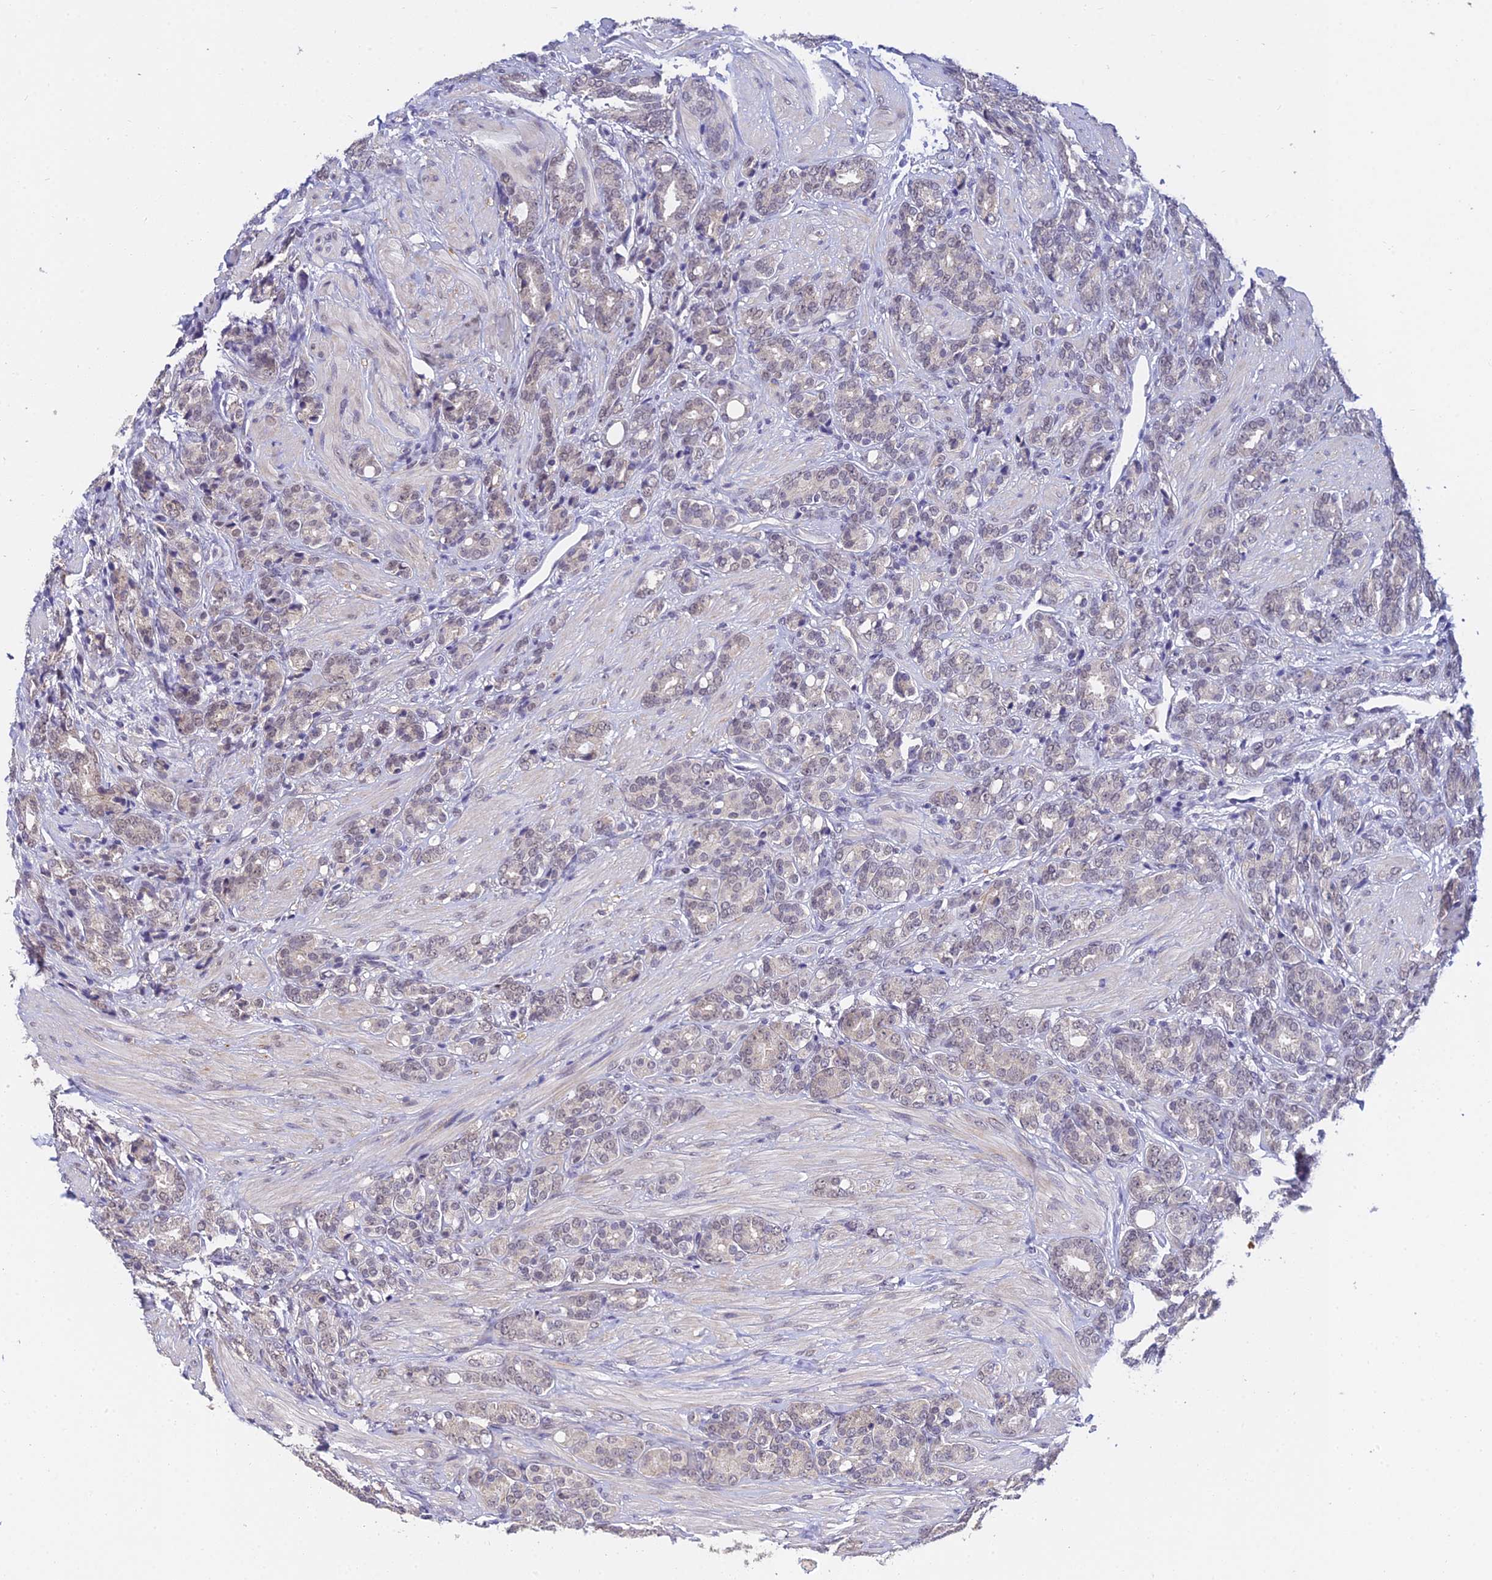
{"staining": {"intensity": "negative", "quantity": "none", "location": "none"}, "tissue": "prostate cancer", "cell_type": "Tumor cells", "image_type": "cancer", "snomed": [{"axis": "morphology", "description": "Adenocarcinoma, High grade"}, {"axis": "topography", "description": "Prostate"}], "caption": "DAB immunohistochemical staining of human prostate cancer (adenocarcinoma (high-grade)) demonstrates no significant expression in tumor cells.", "gene": "HOXB1", "patient": {"sex": "male", "age": 62}}